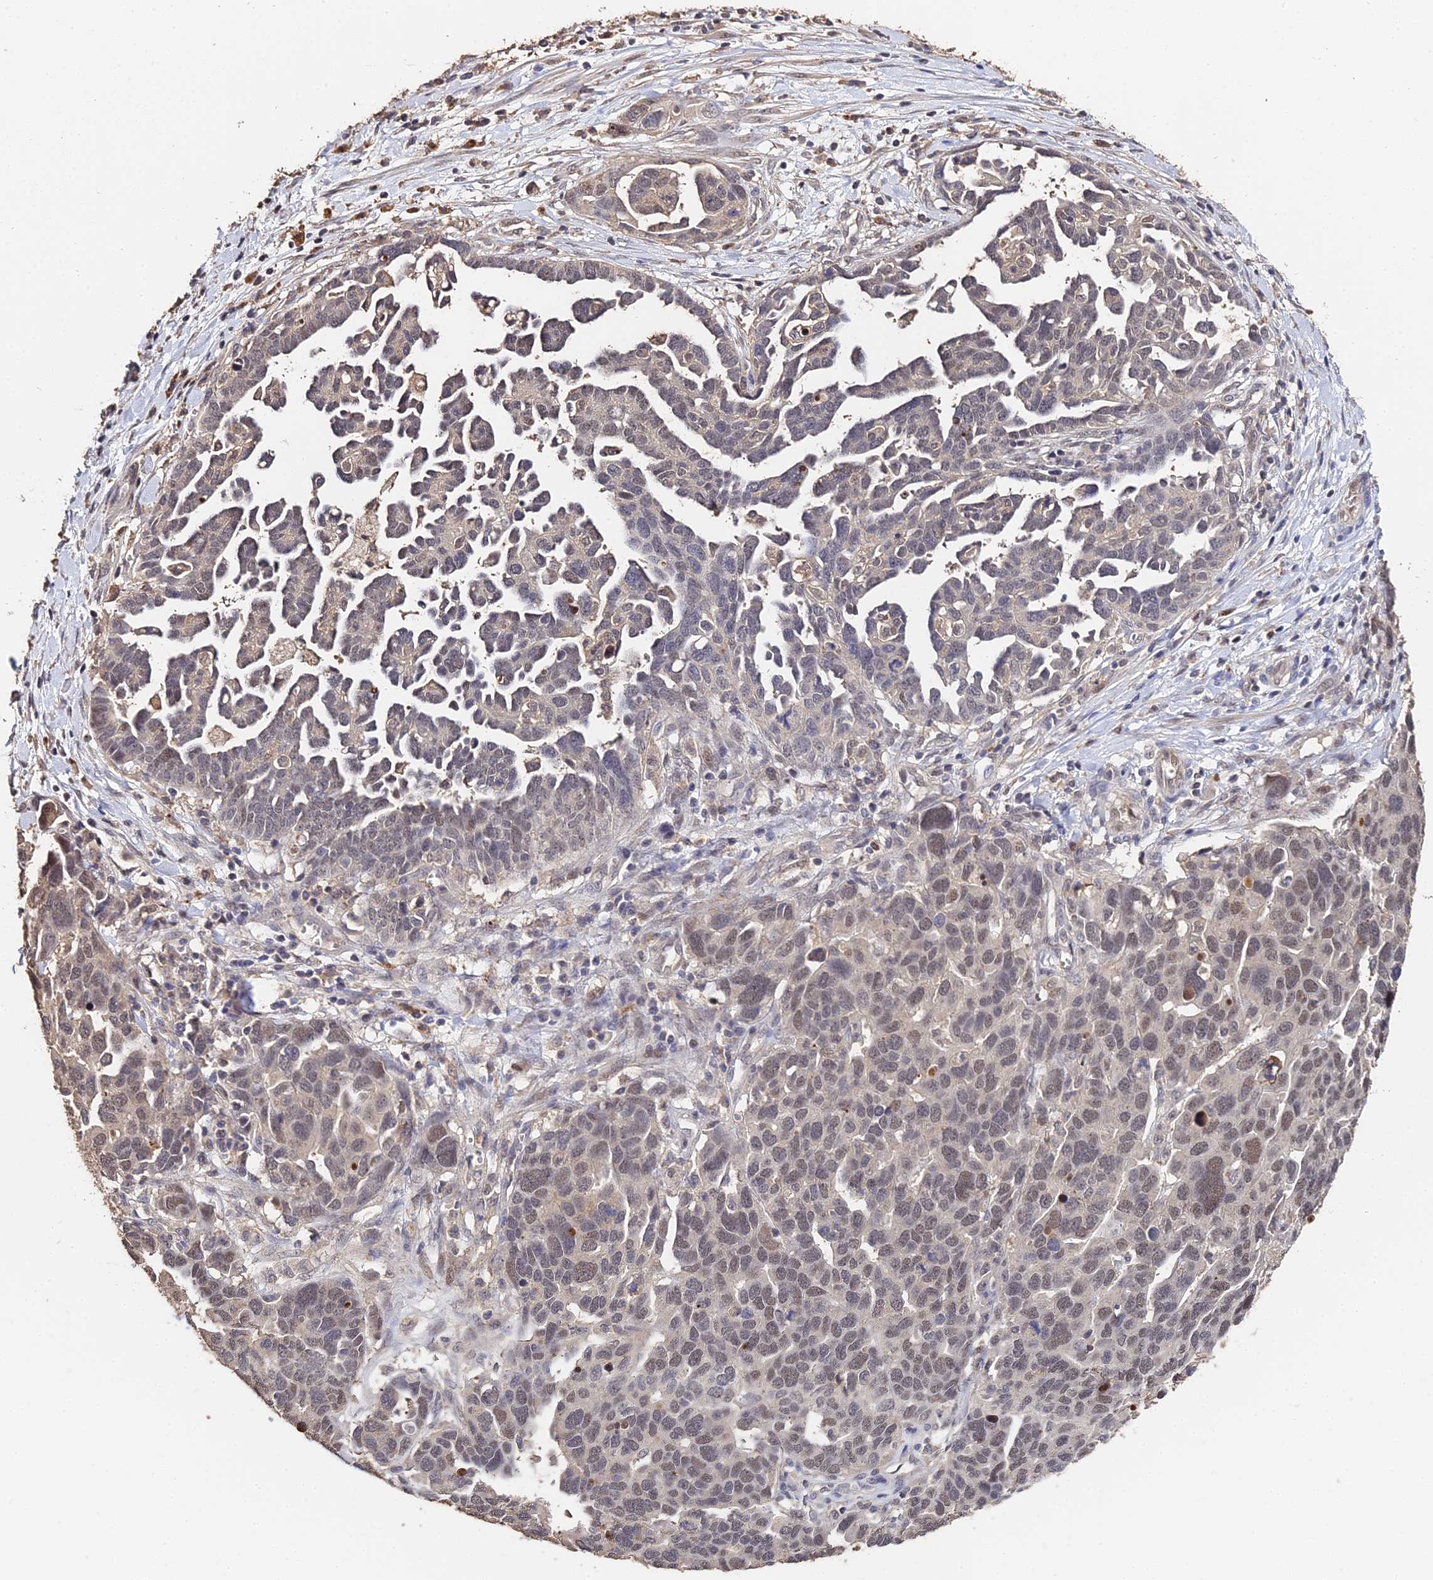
{"staining": {"intensity": "weak", "quantity": "25%-75%", "location": "nuclear"}, "tissue": "ovarian cancer", "cell_type": "Tumor cells", "image_type": "cancer", "snomed": [{"axis": "morphology", "description": "Cystadenocarcinoma, serous, NOS"}, {"axis": "topography", "description": "Ovary"}], "caption": "Protein staining reveals weak nuclear positivity in about 25%-75% of tumor cells in ovarian cancer.", "gene": "LSM5", "patient": {"sex": "female", "age": 54}}